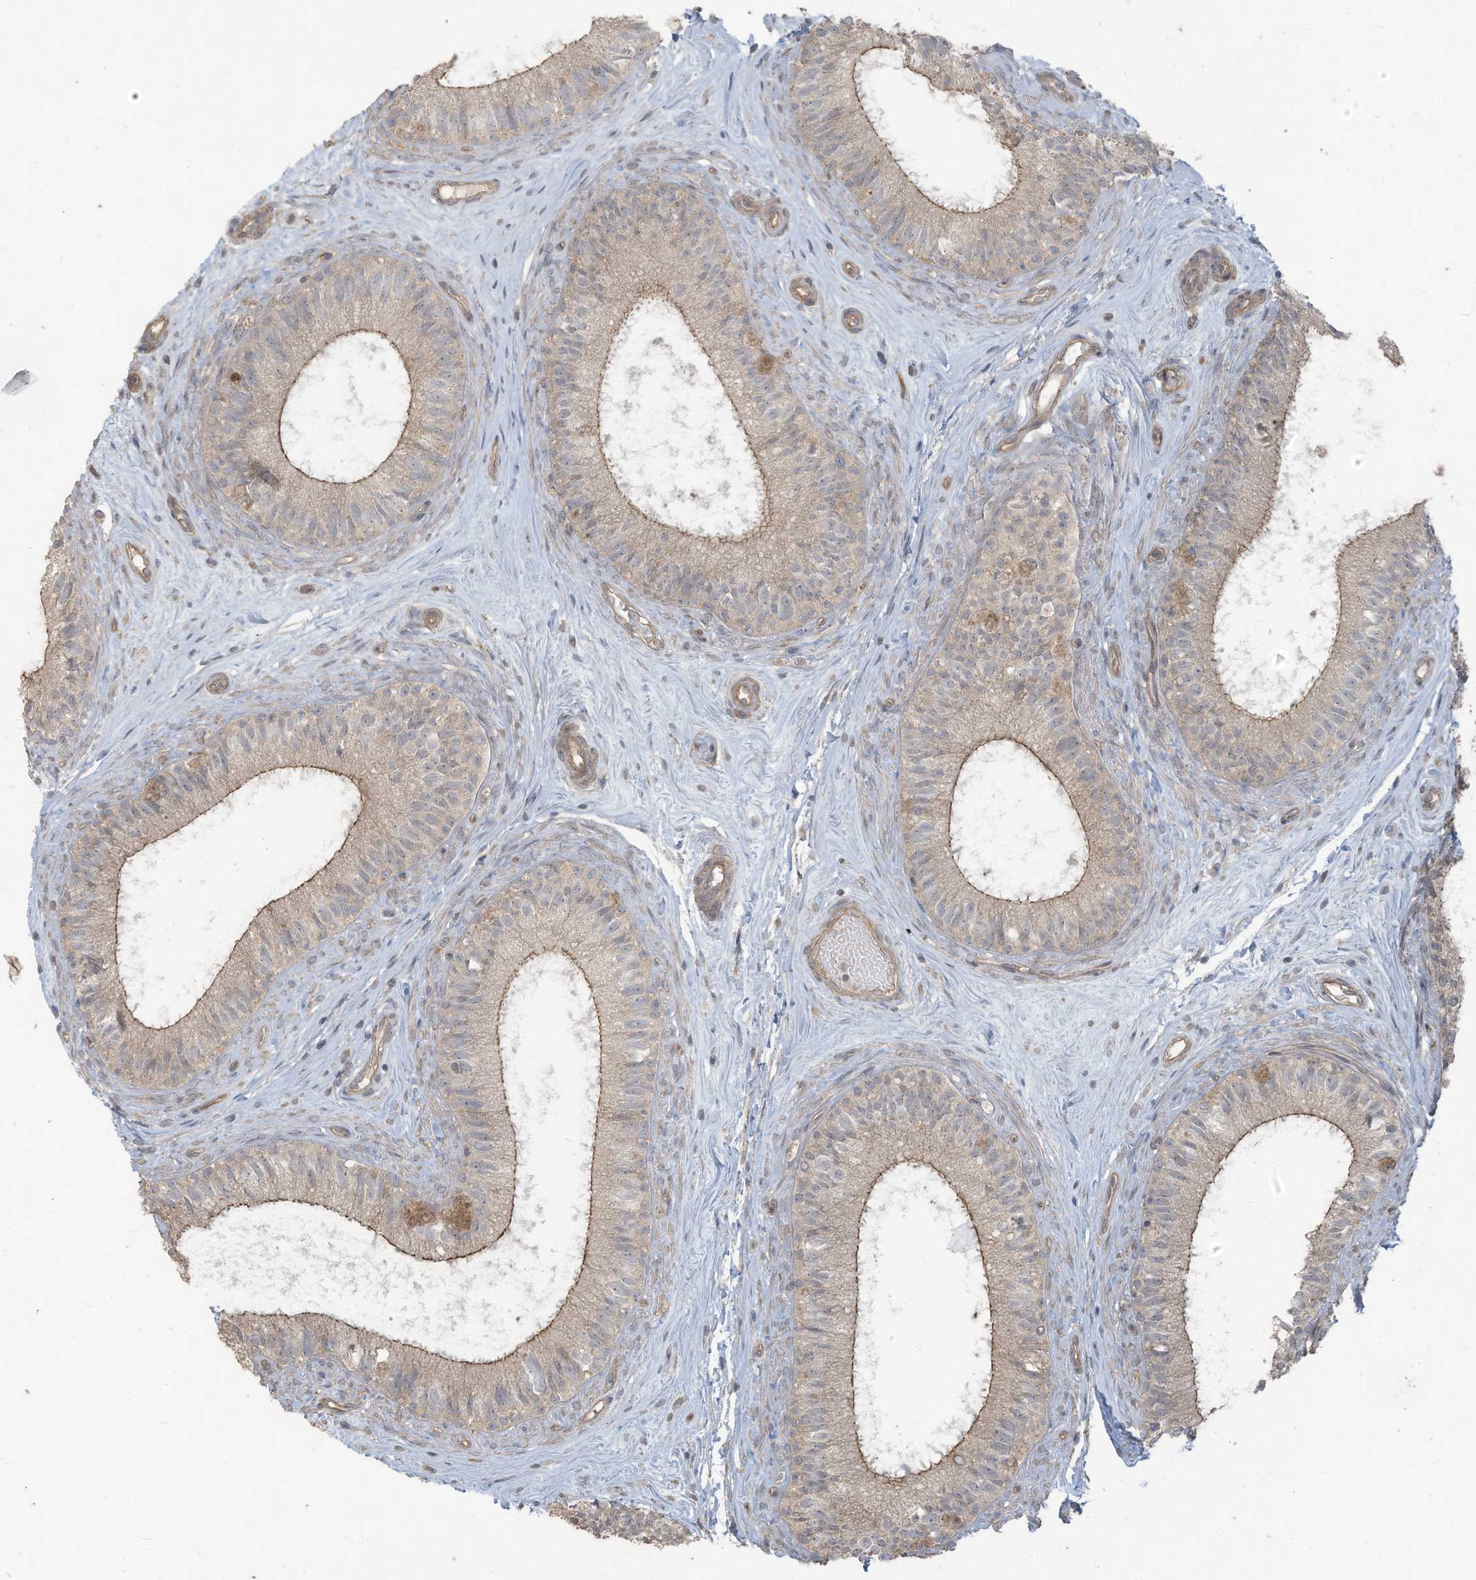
{"staining": {"intensity": "moderate", "quantity": ">75%", "location": "cytoplasmic/membranous"}, "tissue": "epididymis", "cell_type": "Glandular cells", "image_type": "normal", "snomed": [{"axis": "morphology", "description": "Normal tissue, NOS"}, {"axis": "topography", "description": "Epididymis"}], "caption": "Protein staining exhibits moderate cytoplasmic/membranous positivity in approximately >75% of glandular cells in normal epididymis.", "gene": "MAGIX", "patient": {"sex": "male", "age": 71}}